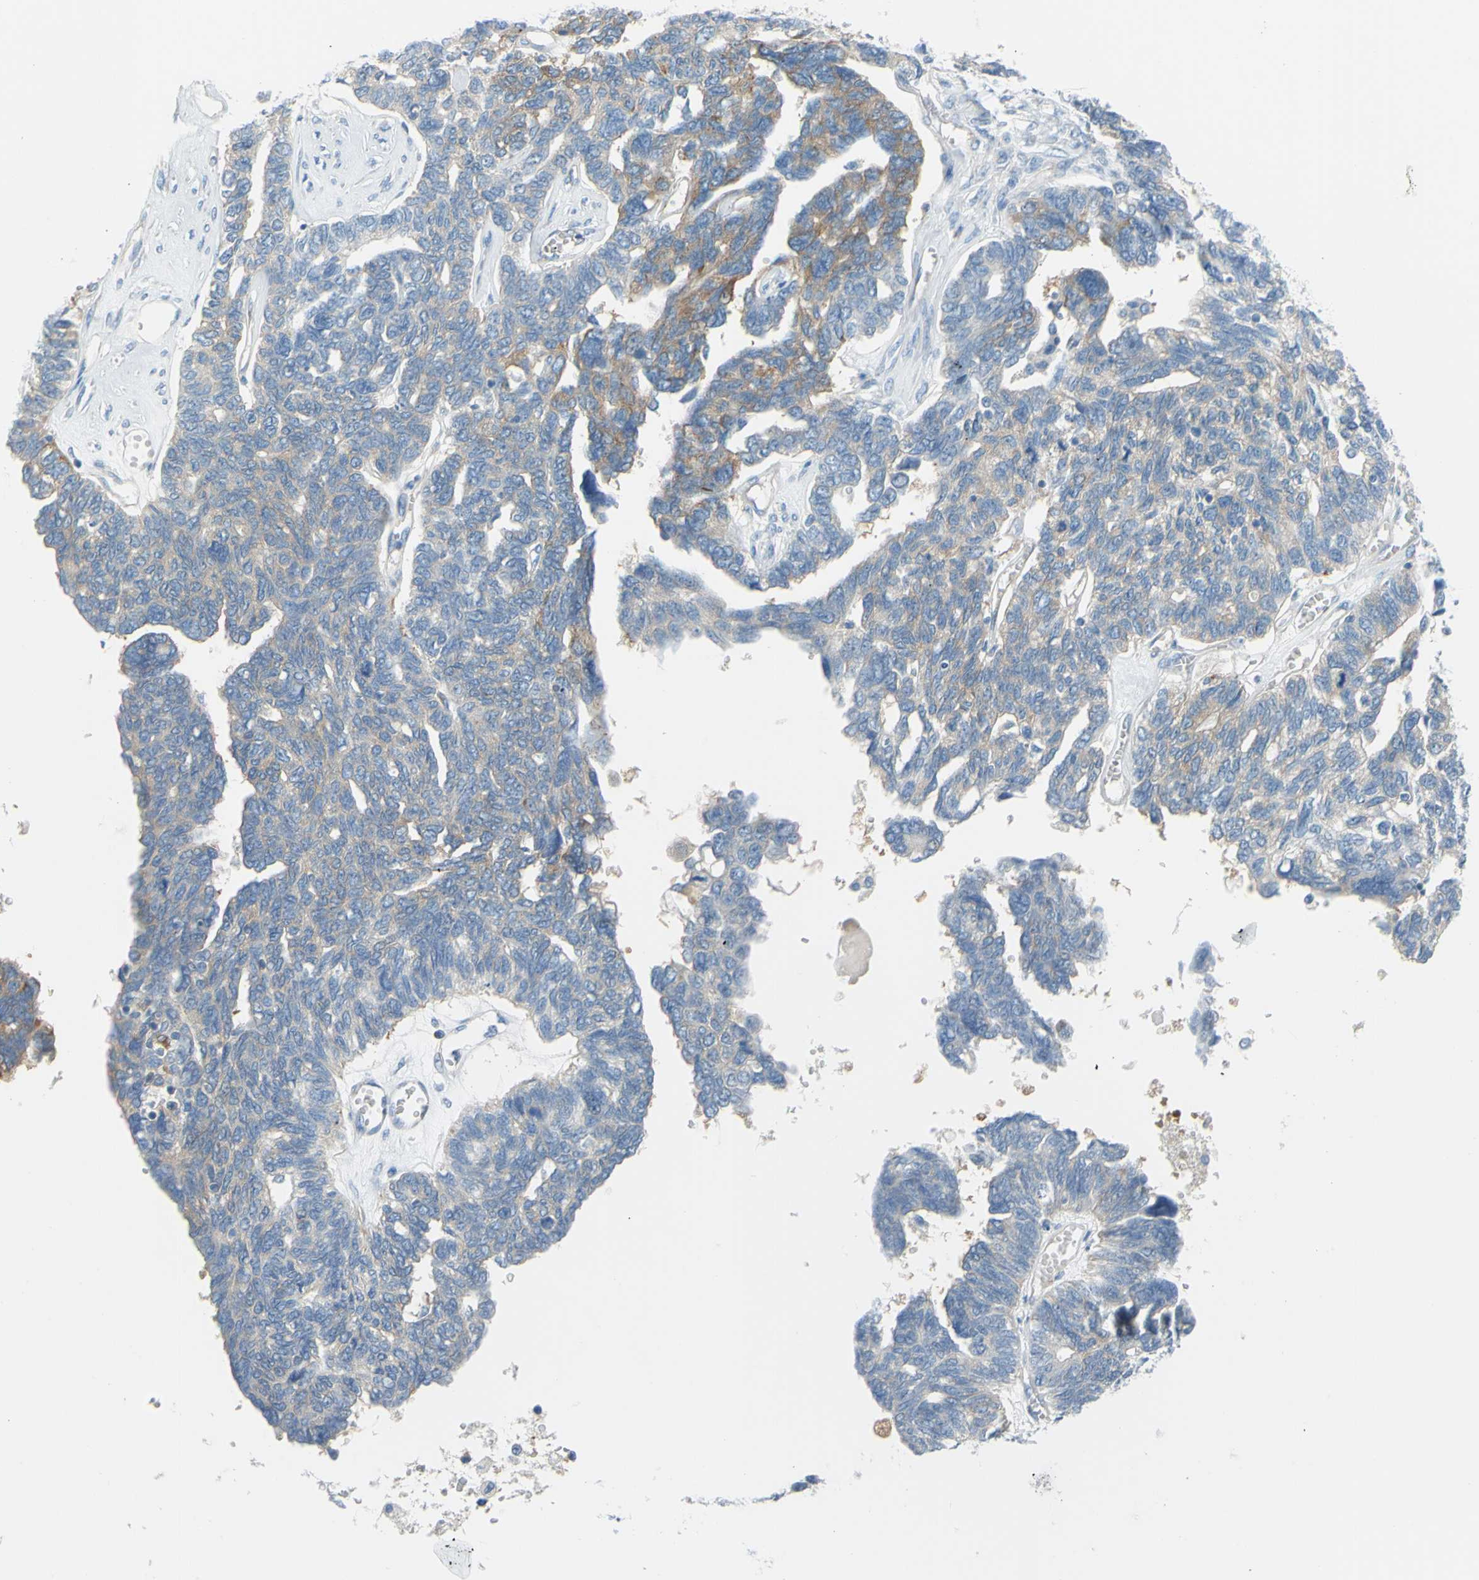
{"staining": {"intensity": "moderate", "quantity": "<25%", "location": "cytoplasmic/membranous"}, "tissue": "ovarian cancer", "cell_type": "Tumor cells", "image_type": "cancer", "snomed": [{"axis": "morphology", "description": "Cystadenocarcinoma, serous, NOS"}, {"axis": "topography", "description": "Ovary"}], "caption": "Brown immunohistochemical staining in human ovarian serous cystadenocarcinoma reveals moderate cytoplasmic/membranous positivity in approximately <25% of tumor cells.", "gene": "FRMD4B", "patient": {"sex": "female", "age": 79}}